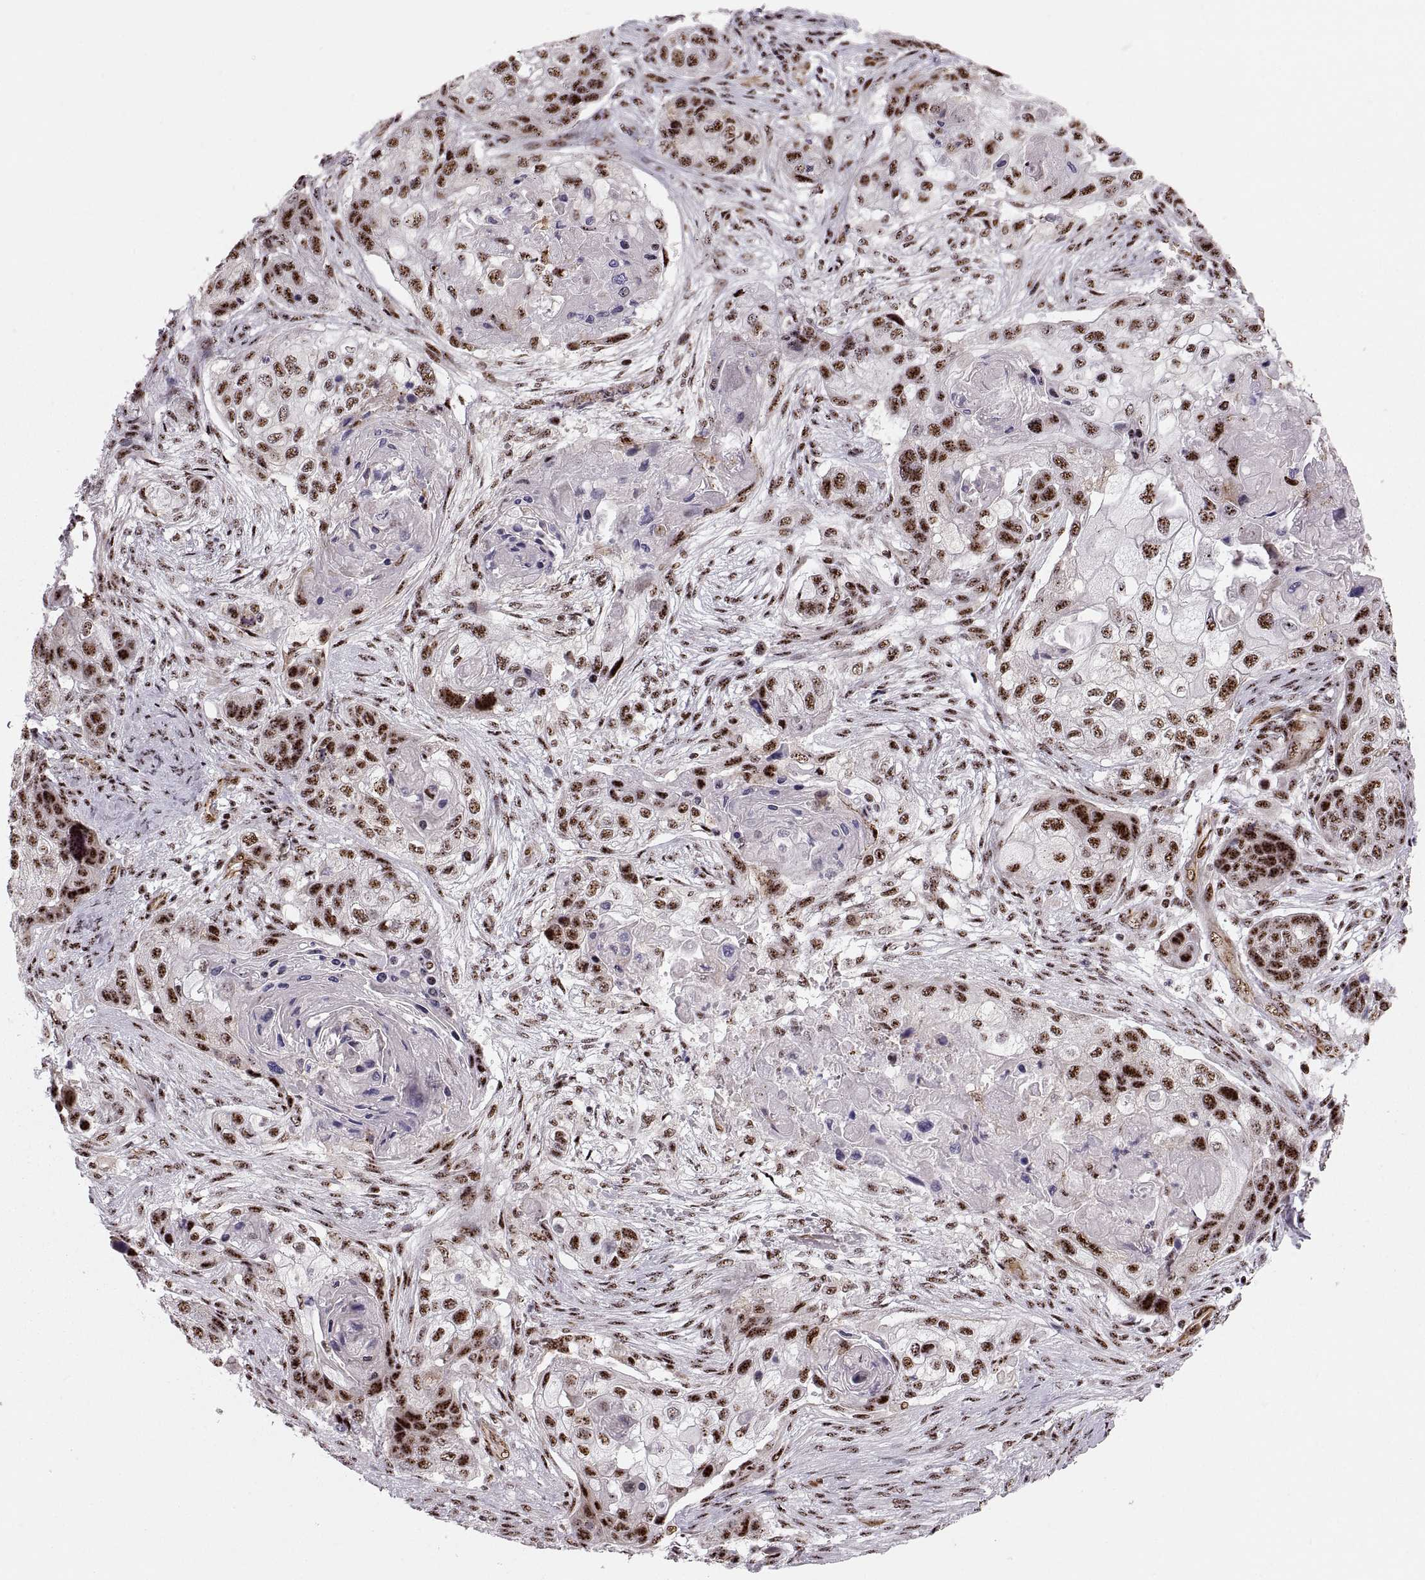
{"staining": {"intensity": "strong", "quantity": "25%-75%", "location": "nuclear"}, "tissue": "lung cancer", "cell_type": "Tumor cells", "image_type": "cancer", "snomed": [{"axis": "morphology", "description": "Squamous cell carcinoma, NOS"}, {"axis": "topography", "description": "Lung"}], "caption": "Strong nuclear protein staining is present in about 25%-75% of tumor cells in lung cancer.", "gene": "ZCCHC17", "patient": {"sex": "male", "age": 69}}